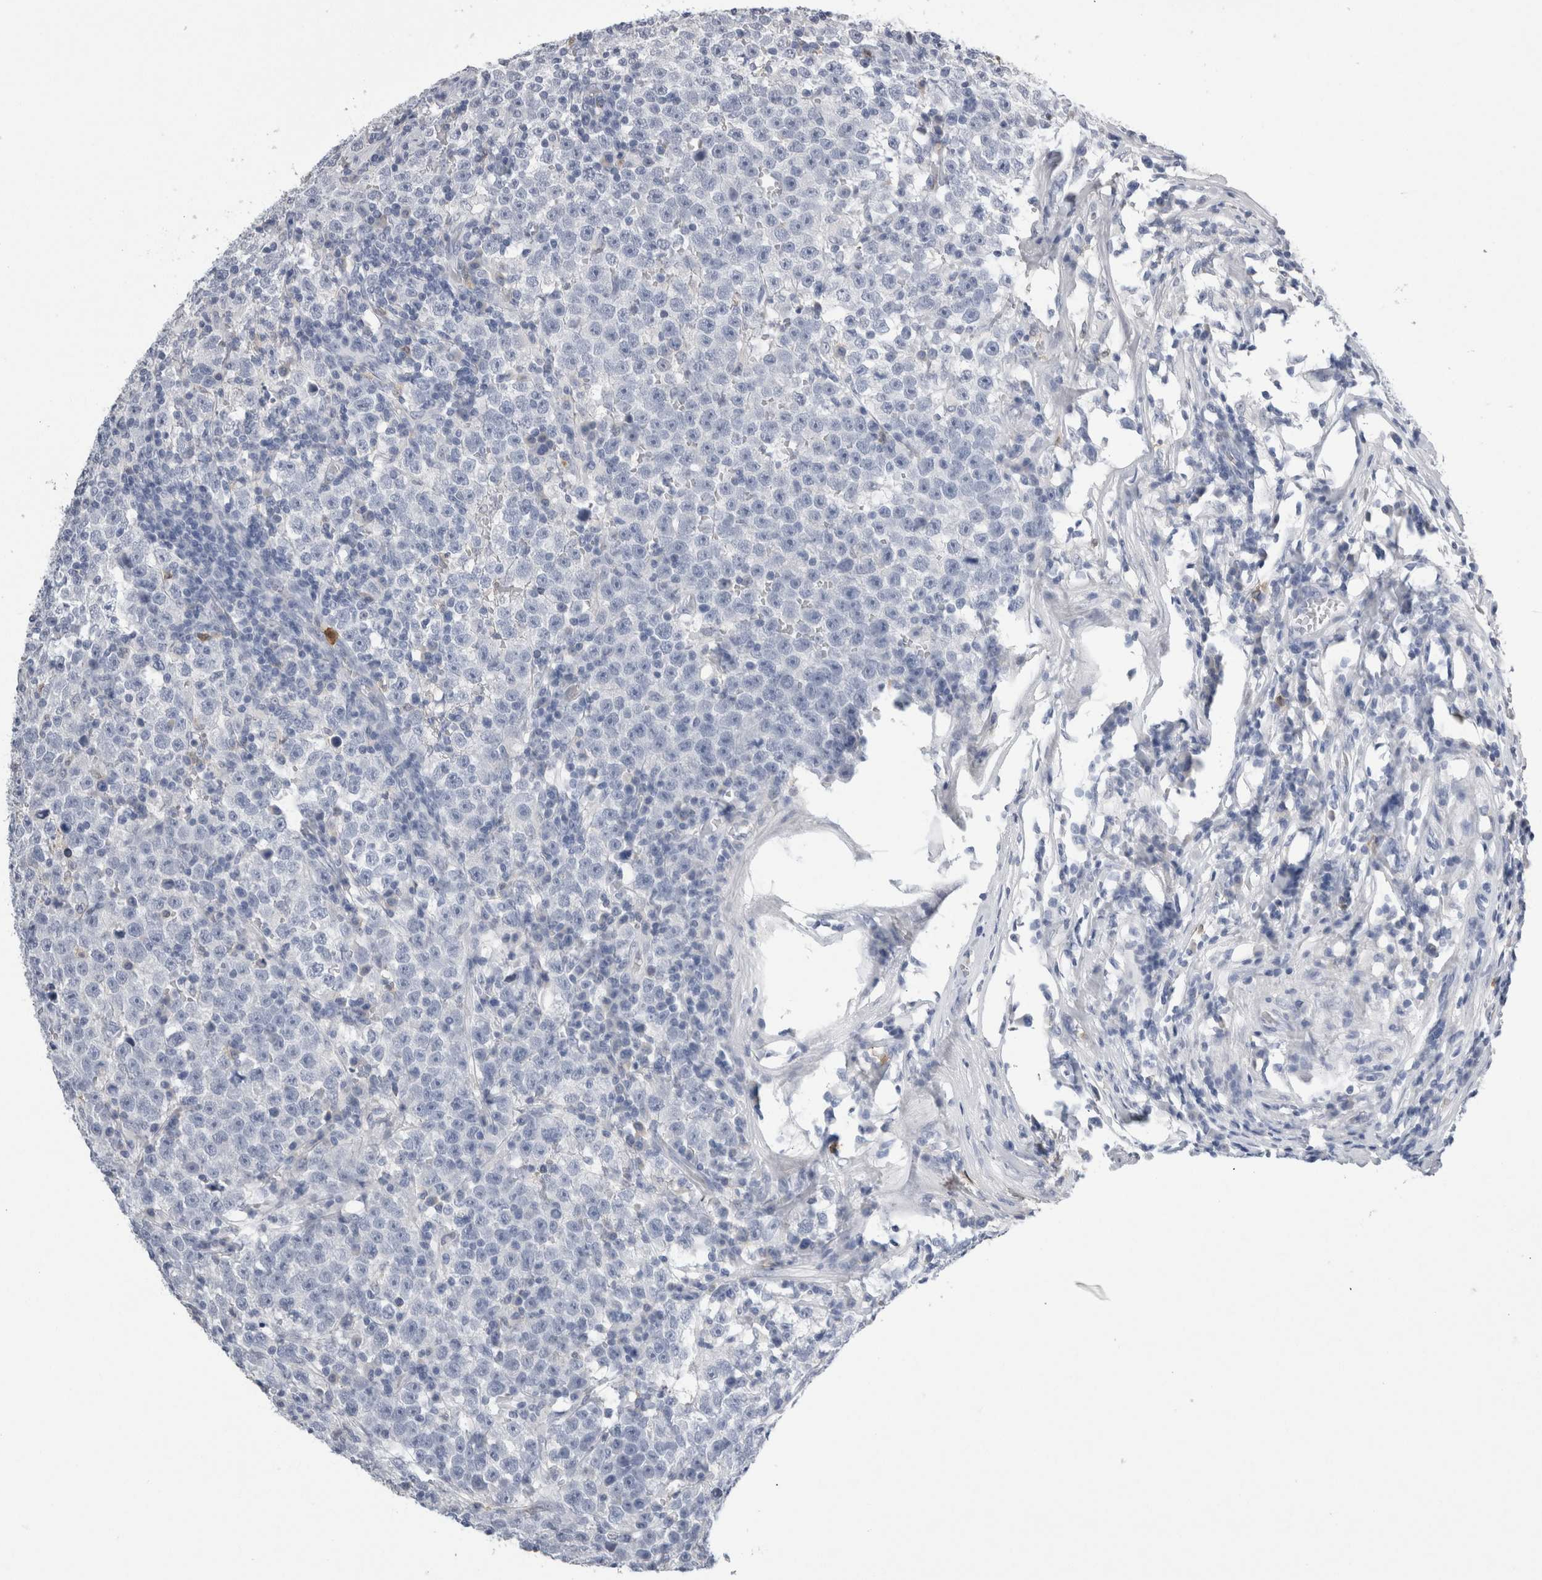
{"staining": {"intensity": "negative", "quantity": "none", "location": "none"}, "tissue": "testis cancer", "cell_type": "Tumor cells", "image_type": "cancer", "snomed": [{"axis": "morphology", "description": "Seminoma, NOS"}, {"axis": "topography", "description": "Testis"}], "caption": "Histopathology image shows no protein staining in tumor cells of testis seminoma tissue. (DAB immunohistochemistry (IHC) with hematoxylin counter stain).", "gene": "S100A12", "patient": {"sex": "male", "age": 43}}